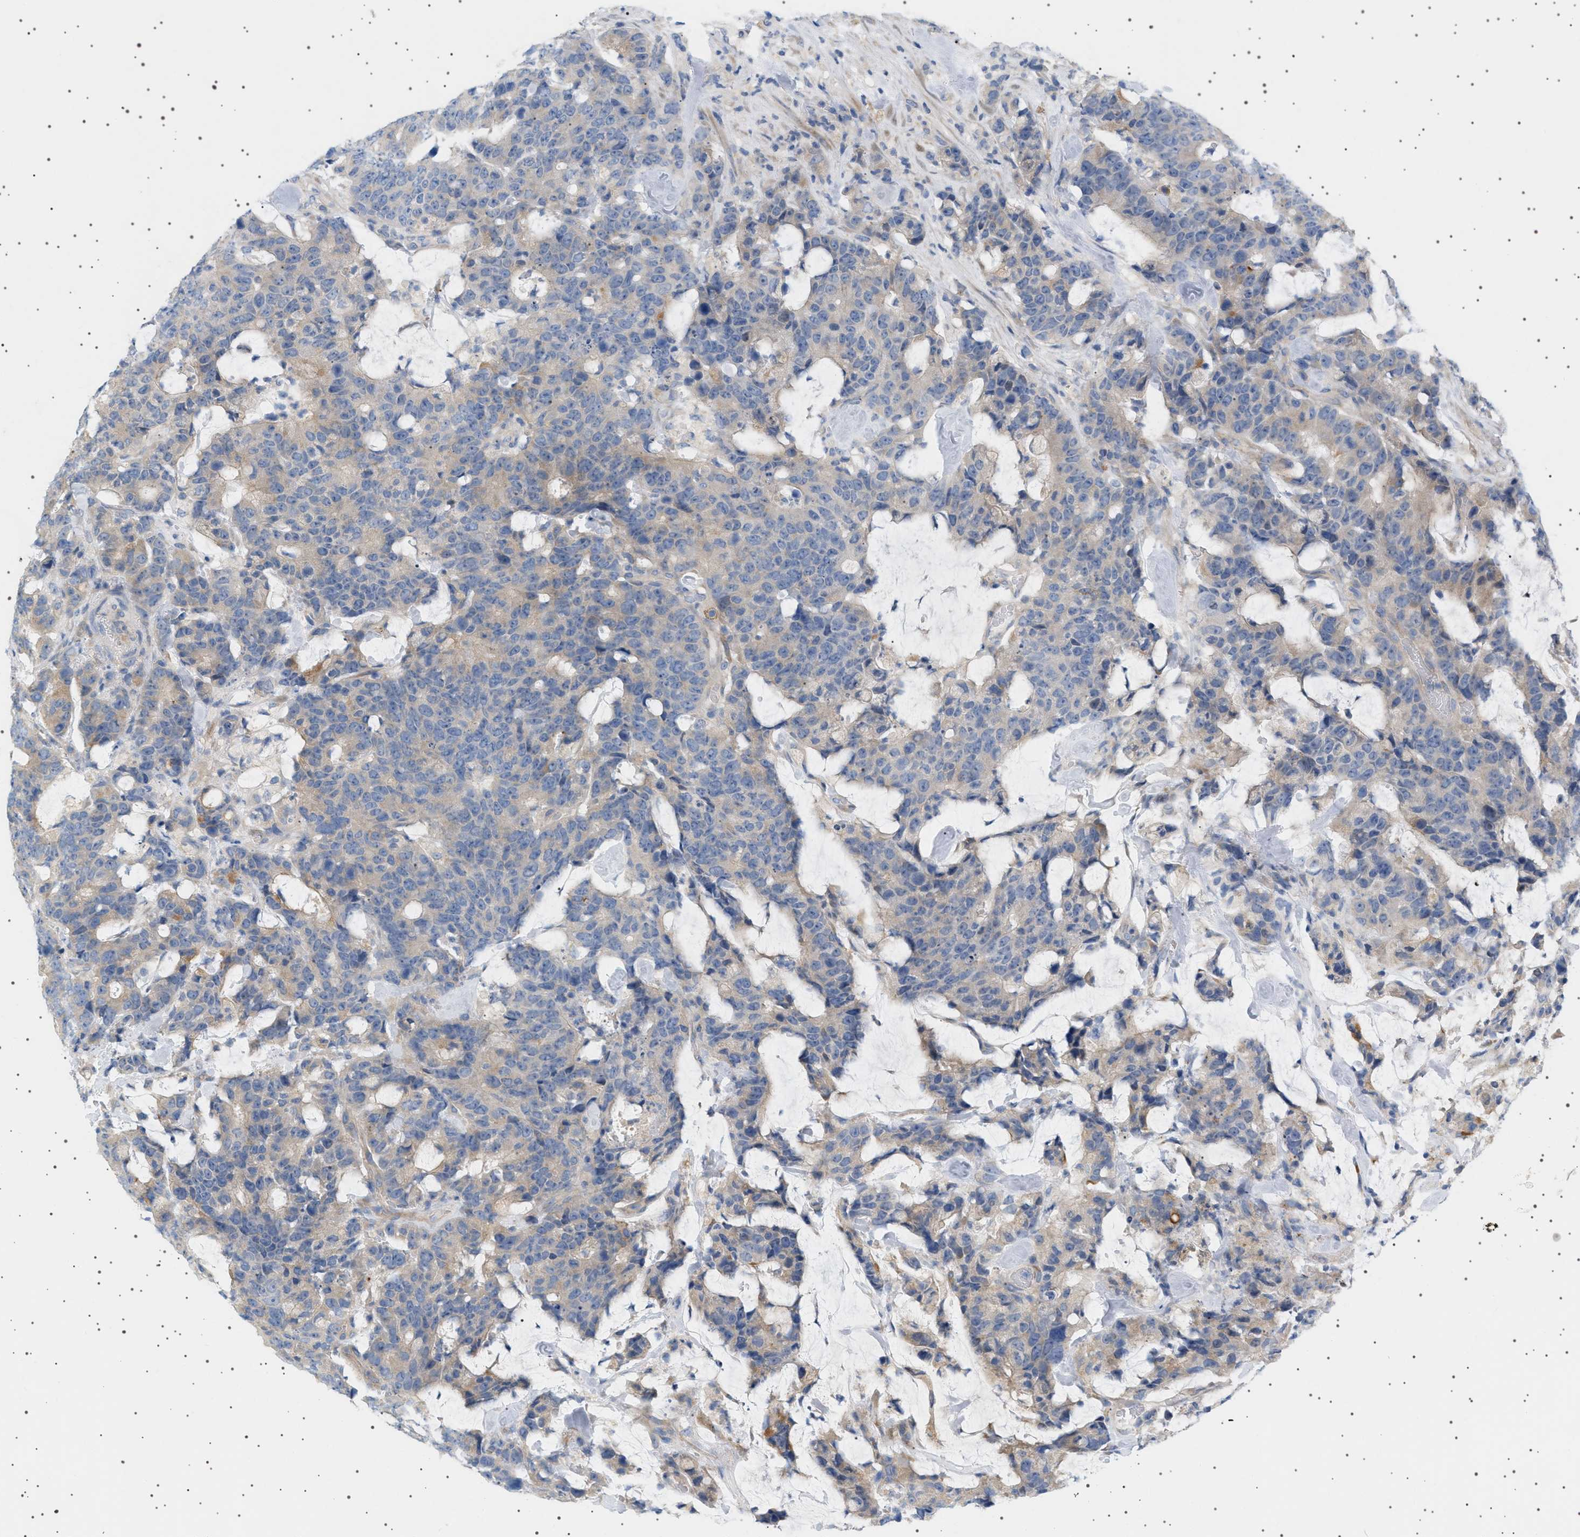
{"staining": {"intensity": "weak", "quantity": "25%-75%", "location": "cytoplasmic/membranous"}, "tissue": "colorectal cancer", "cell_type": "Tumor cells", "image_type": "cancer", "snomed": [{"axis": "morphology", "description": "Adenocarcinoma, NOS"}, {"axis": "topography", "description": "Colon"}], "caption": "Brown immunohistochemical staining in colorectal adenocarcinoma reveals weak cytoplasmic/membranous expression in approximately 25%-75% of tumor cells. The staining was performed using DAB, with brown indicating positive protein expression. Nuclei are stained blue with hematoxylin.", "gene": "ADCY10", "patient": {"sex": "female", "age": 86}}